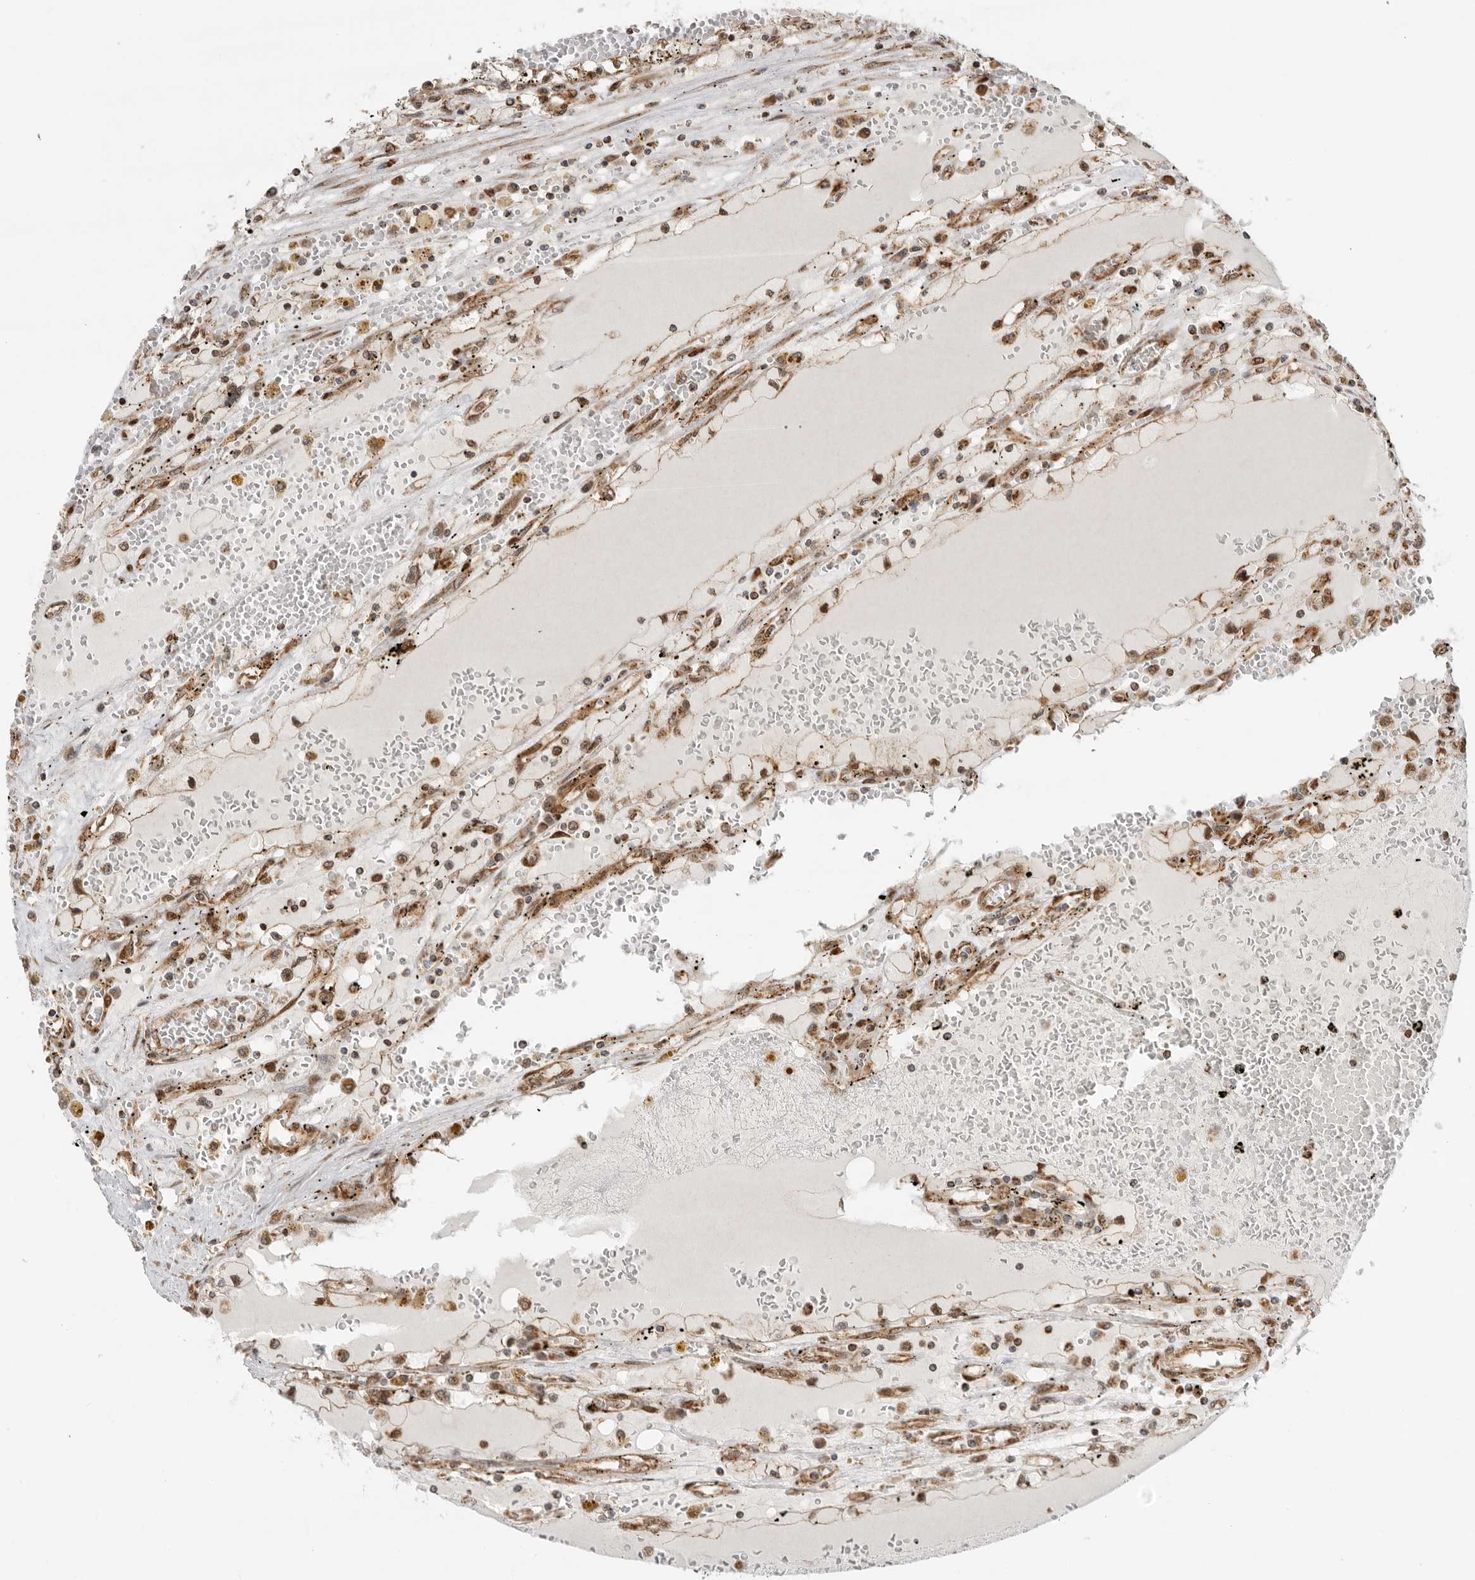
{"staining": {"intensity": "moderate", "quantity": "25%-75%", "location": "cytoplasmic/membranous"}, "tissue": "renal cancer", "cell_type": "Tumor cells", "image_type": "cancer", "snomed": [{"axis": "morphology", "description": "Adenocarcinoma, NOS"}, {"axis": "topography", "description": "Kidney"}], "caption": "Immunohistochemistry (DAB) staining of human renal cancer (adenocarcinoma) demonstrates moderate cytoplasmic/membranous protein staining in about 25%-75% of tumor cells.", "gene": "DCAF8", "patient": {"sex": "male", "age": 56}}